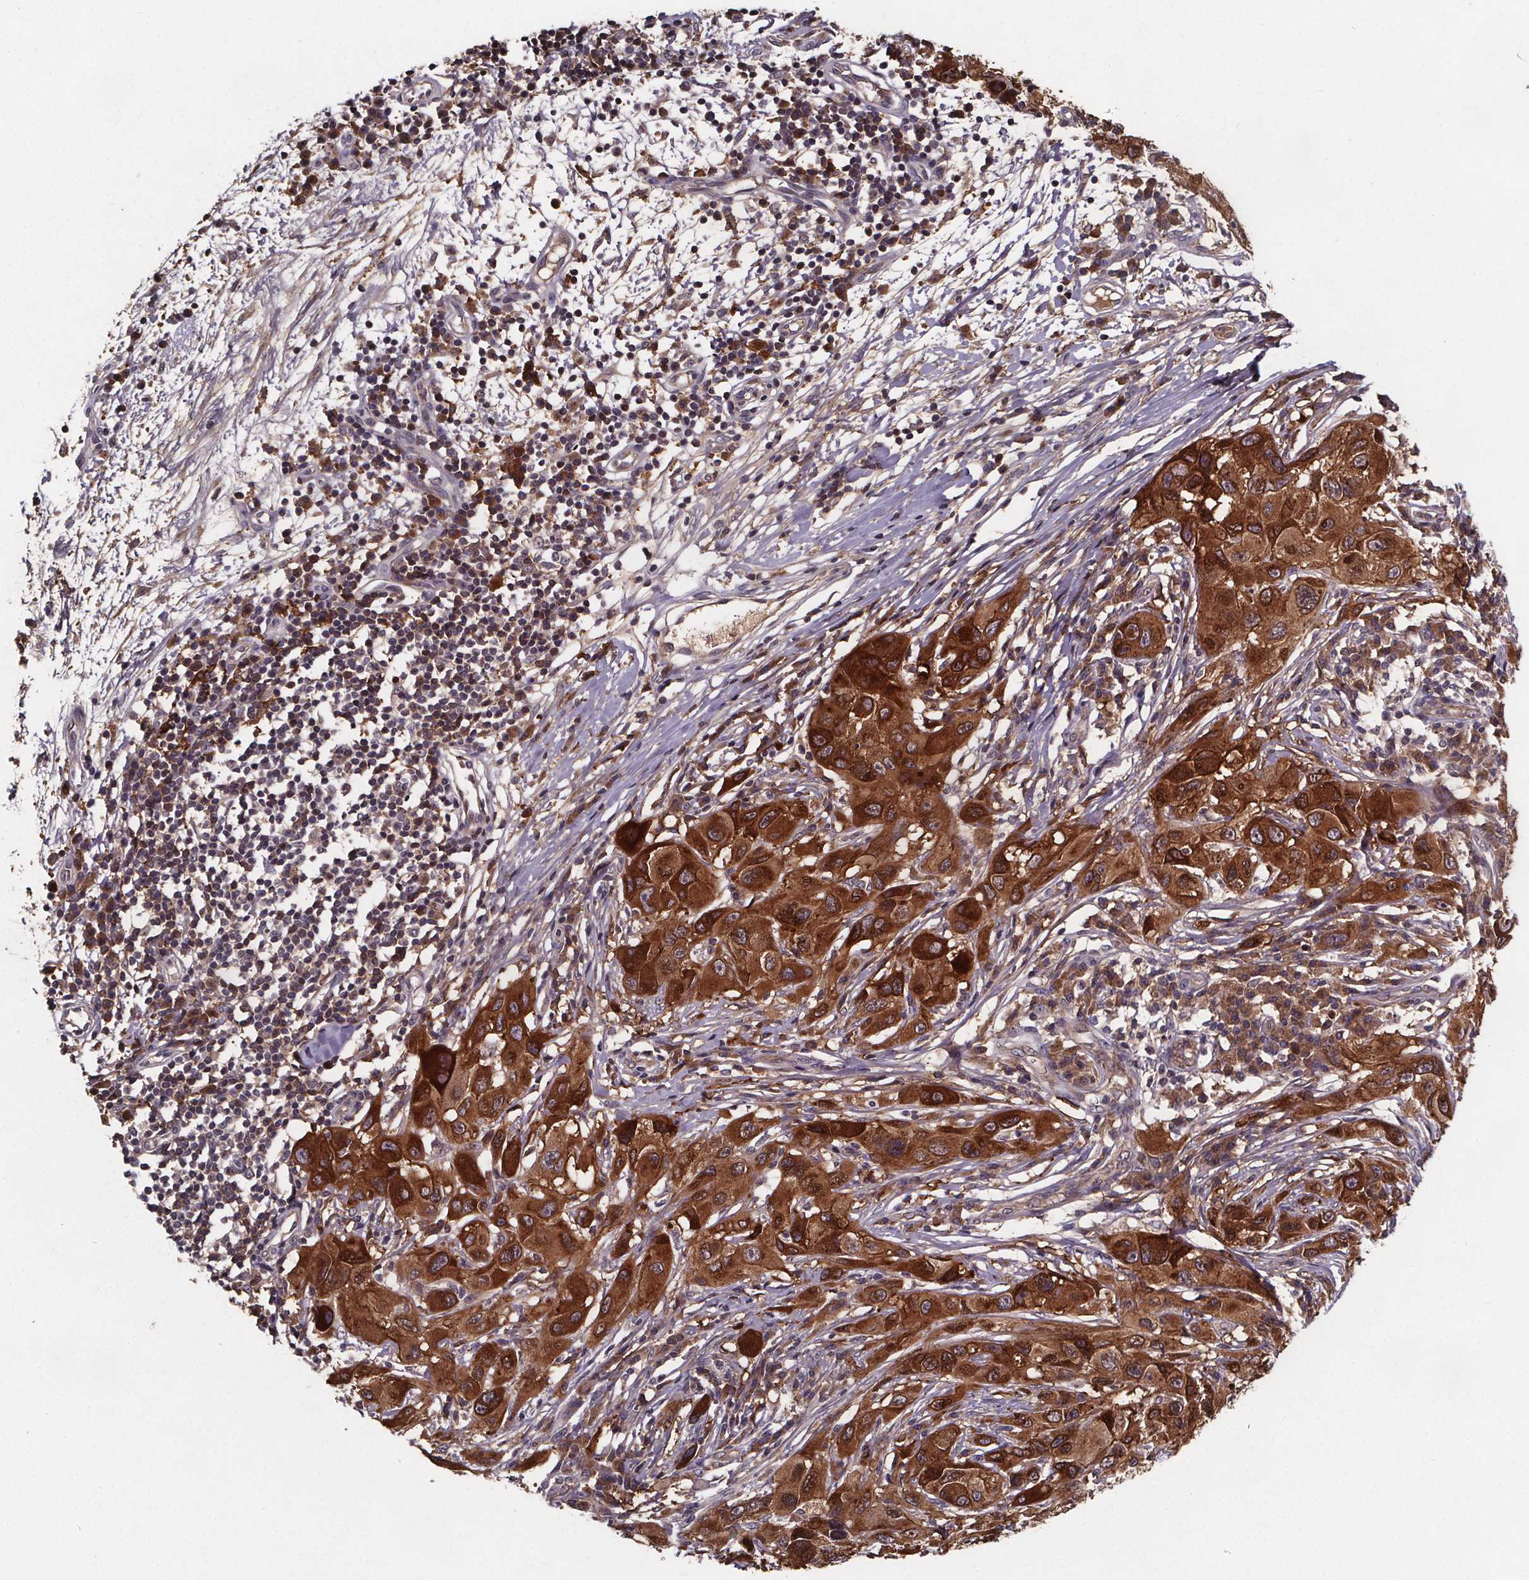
{"staining": {"intensity": "strong", "quantity": ">75%", "location": "cytoplasmic/membranous"}, "tissue": "melanoma", "cell_type": "Tumor cells", "image_type": "cancer", "snomed": [{"axis": "morphology", "description": "Malignant melanoma, NOS"}, {"axis": "topography", "description": "Skin"}], "caption": "Immunohistochemistry (IHC) (DAB (3,3'-diaminobenzidine)) staining of human malignant melanoma reveals strong cytoplasmic/membranous protein expression in approximately >75% of tumor cells.", "gene": "FASTKD3", "patient": {"sex": "male", "age": 53}}